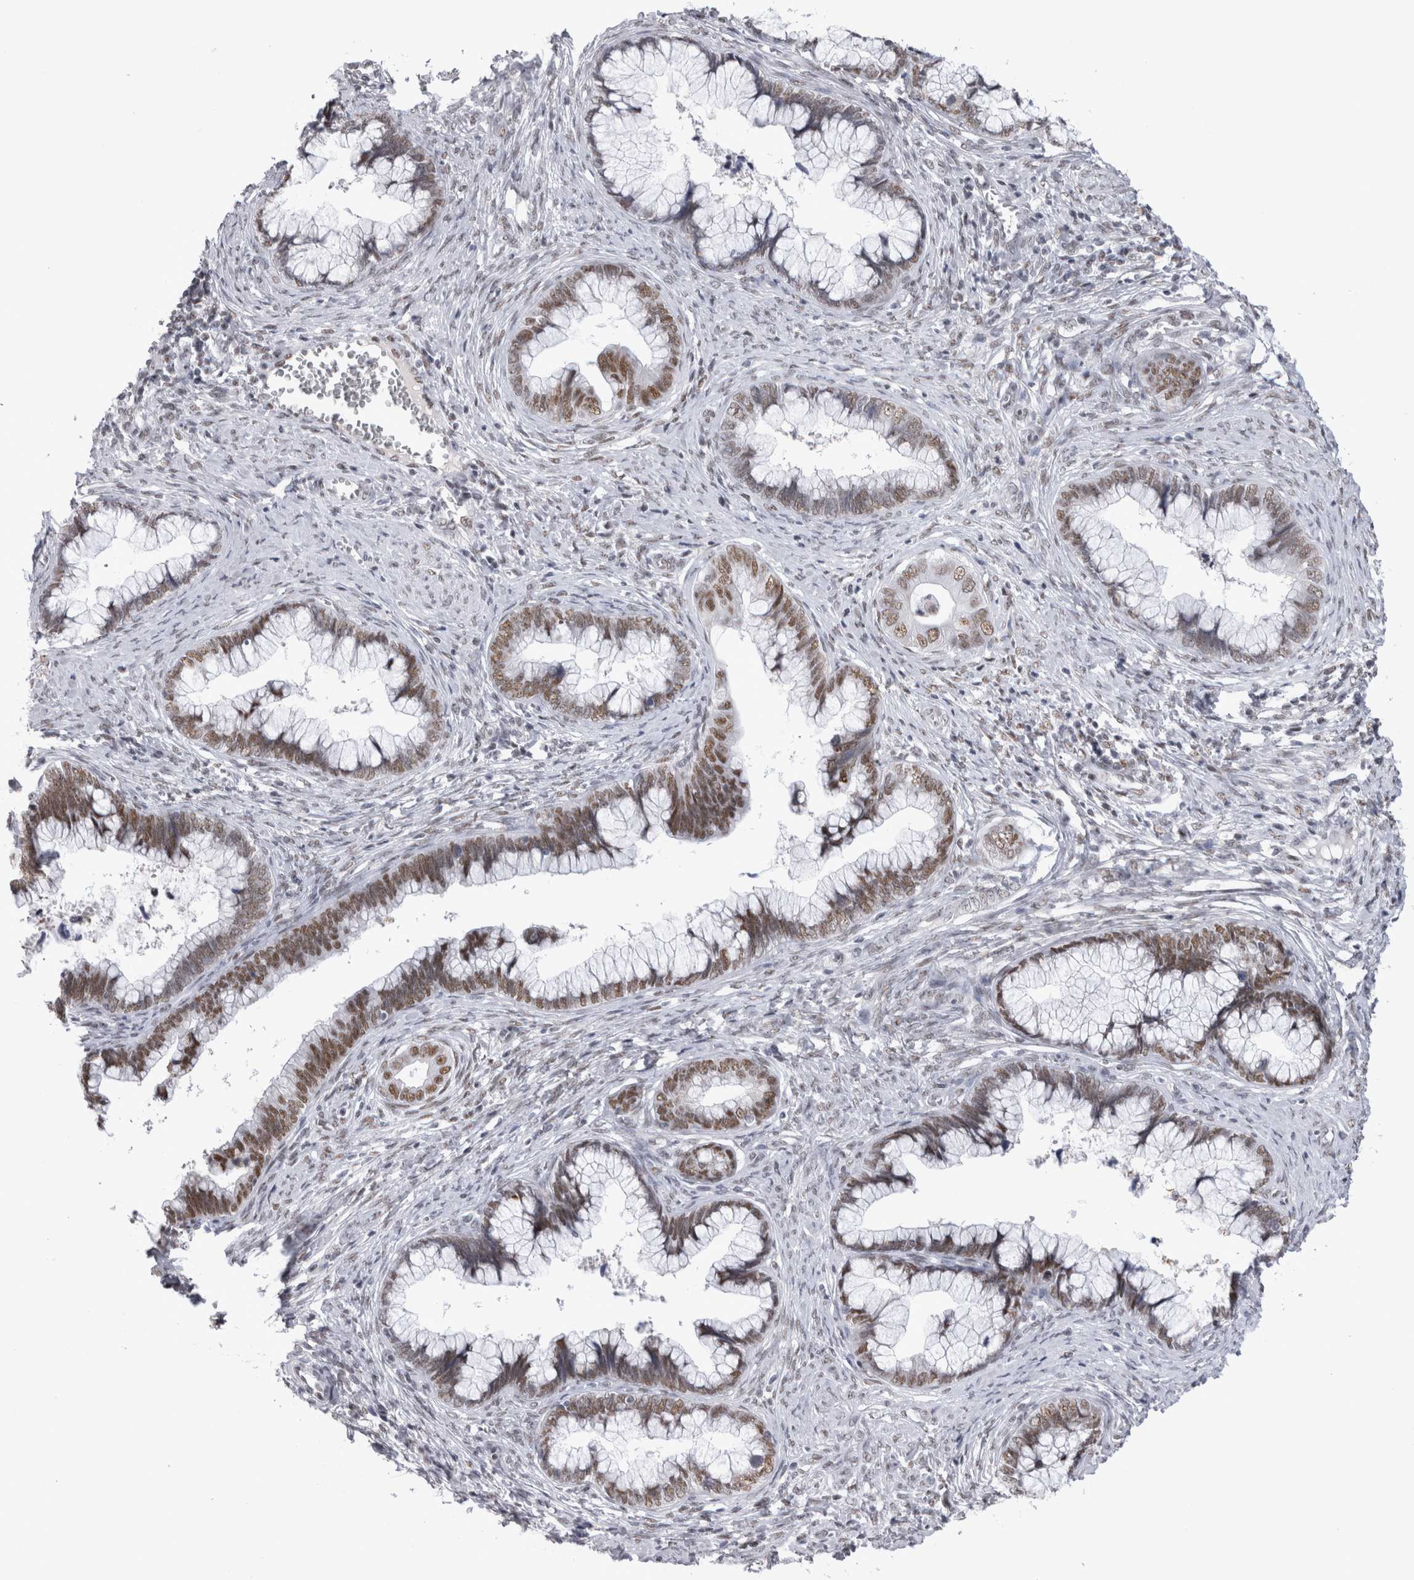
{"staining": {"intensity": "moderate", "quantity": ">75%", "location": "nuclear"}, "tissue": "cervical cancer", "cell_type": "Tumor cells", "image_type": "cancer", "snomed": [{"axis": "morphology", "description": "Adenocarcinoma, NOS"}, {"axis": "topography", "description": "Cervix"}], "caption": "Immunohistochemical staining of cervical adenocarcinoma demonstrates medium levels of moderate nuclear protein staining in approximately >75% of tumor cells. The staining is performed using DAB brown chromogen to label protein expression. The nuclei are counter-stained blue using hematoxylin.", "gene": "API5", "patient": {"sex": "female", "age": 44}}